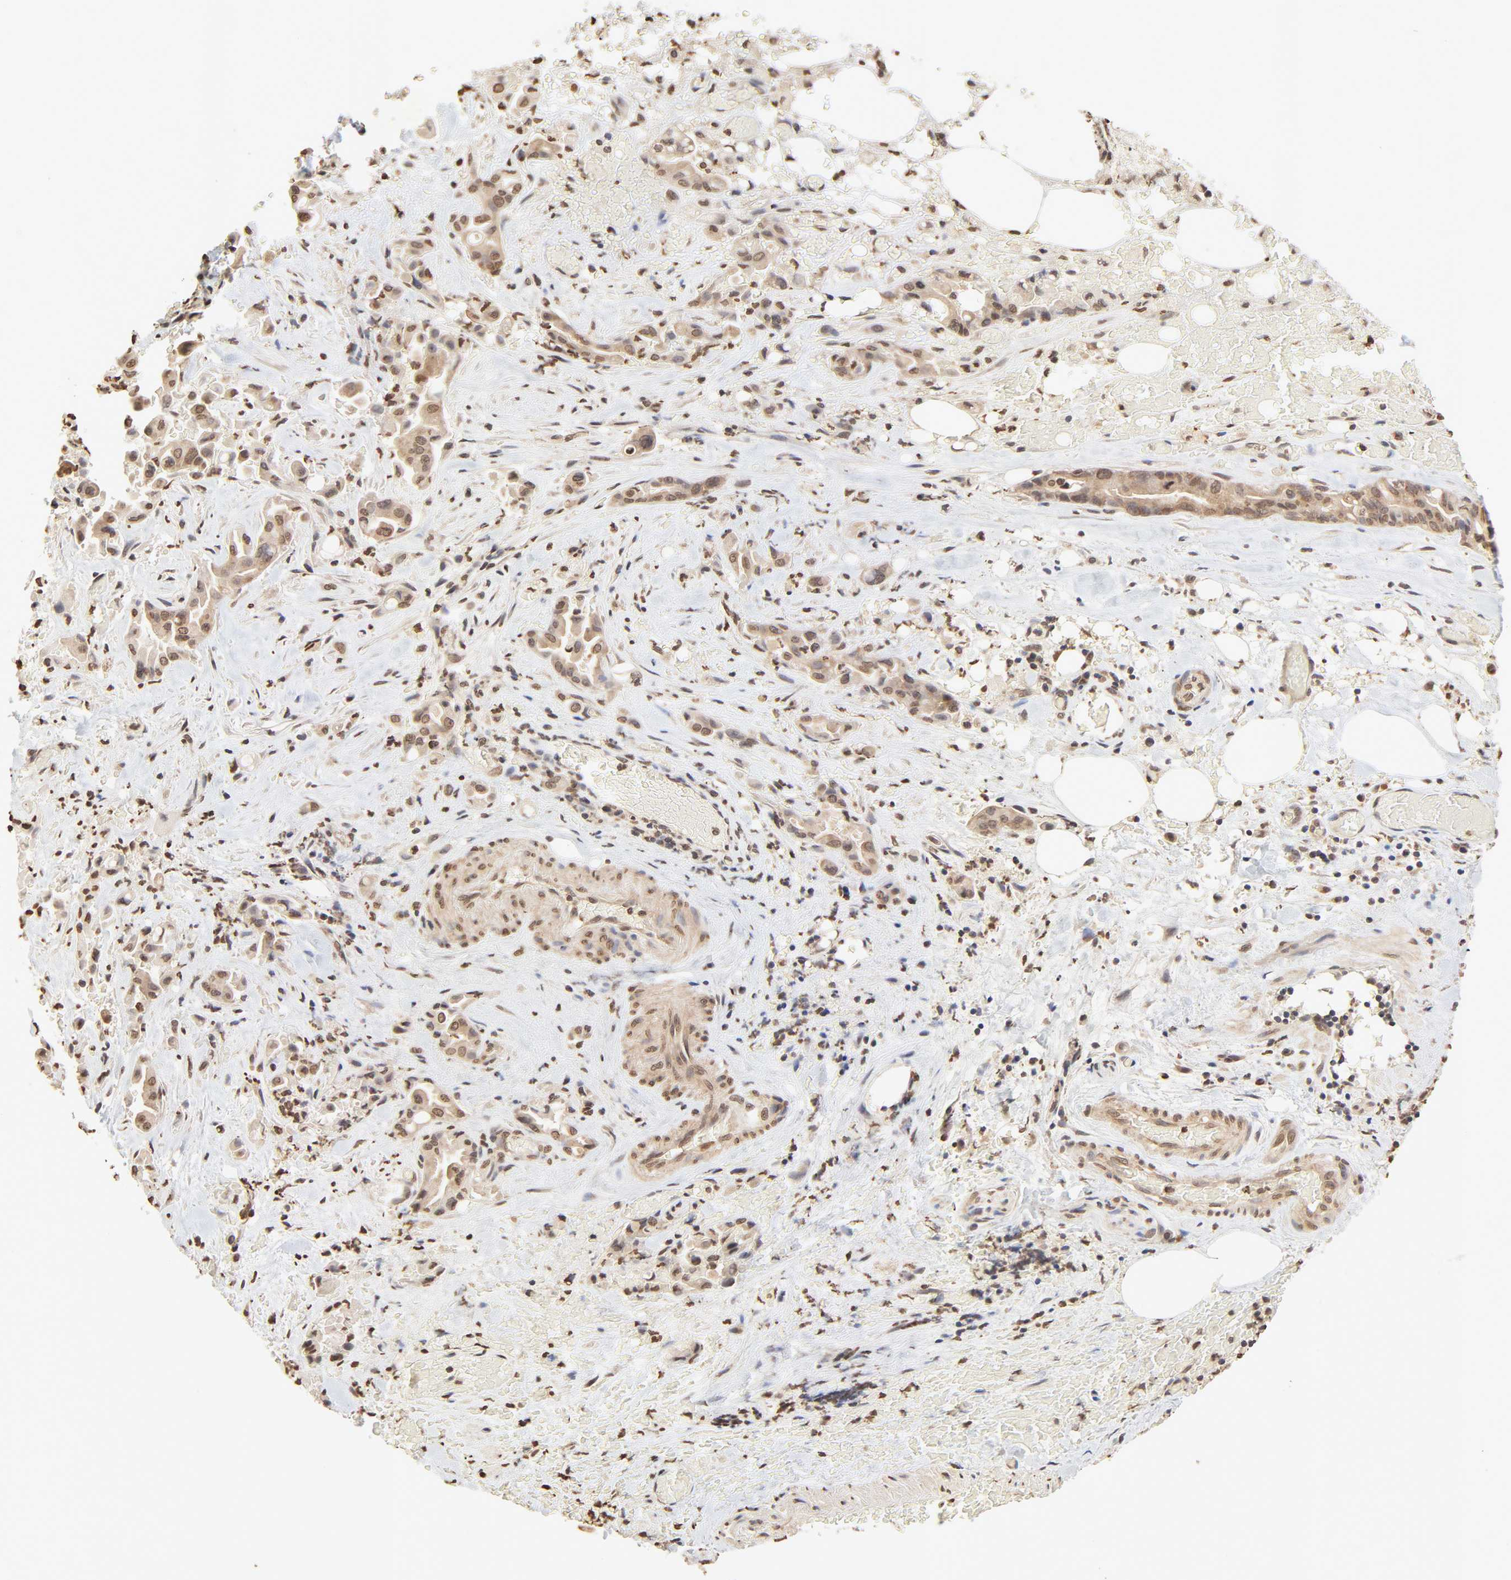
{"staining": {"intensity": "moderate", "quantity": ">75%", "location": "cytoplasmic/membranous,nuclear"}, "tissue": "liver cancer", "cell_type": "Tumor cells", "image_type": "cancer", "snomed": [{"axis": "morphology", "description": "Cholangiocarcinoma"}, {"axis": "topography", "description": "Liver"}], "caption": "Protein expression analysis of human liver cancer reveals moderate cytoplasmic/membranous and nuclear positivity in approximately >75% of tumor cells.", "gene": "TBL1X", "patient": {"sex": "female", "age": 68}}